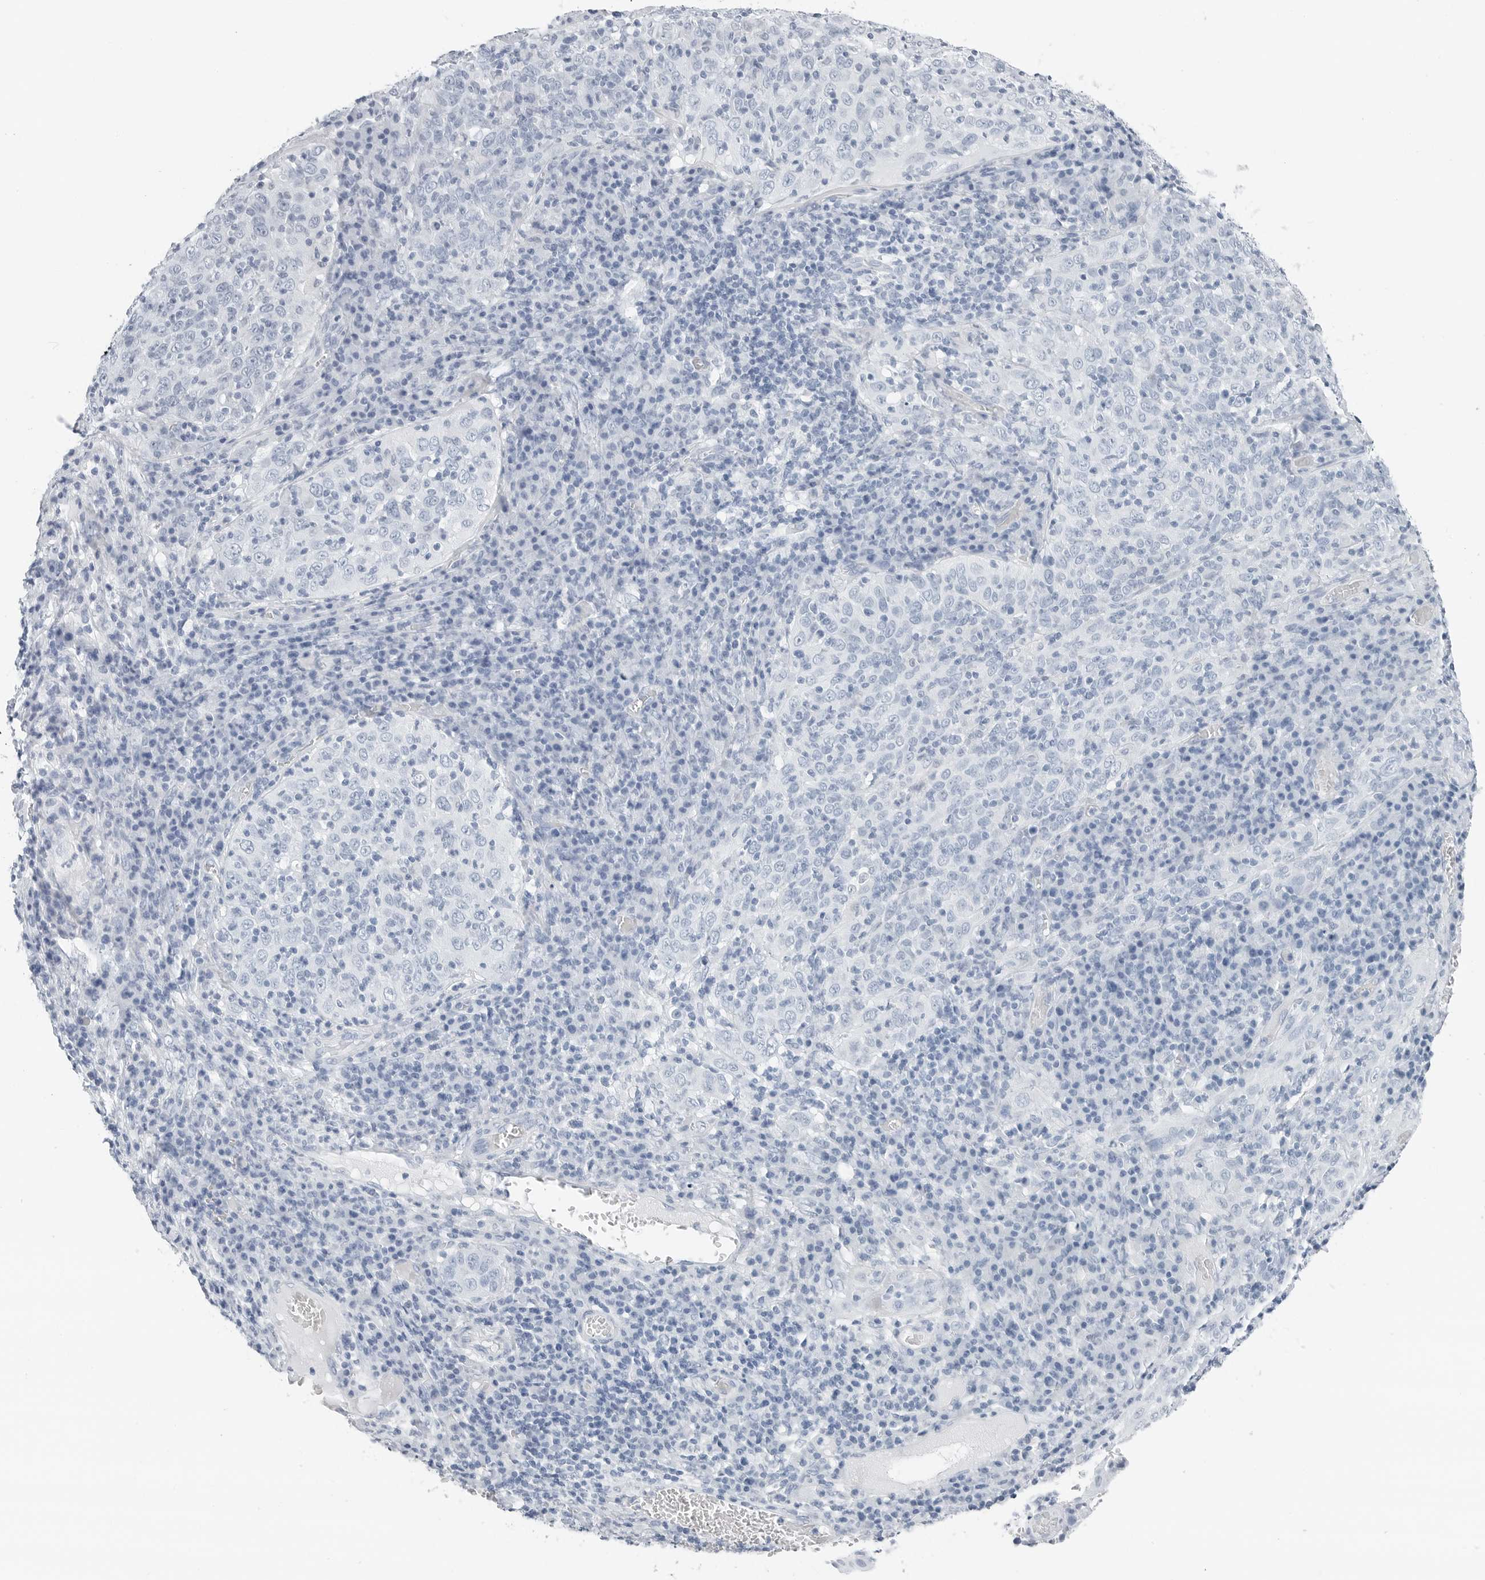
{"staining": {"intensity": "negative", "quantity": "none", "location": "none"}, "tissue": "cervical cancer", "cell_type": "Tumor cells", "image_type": "cancer", "snomed": [{"axis": "morphology", "description": "Squamous cell carcinoma, NOS"}, {"axis": "topography", "description": "Cervix"}], "caption": "Tumor cells show no significant staining in cervical squamous cell carcinoma.", "gene": "SLPI", "patient": {"sex": "female", "age": 46}}